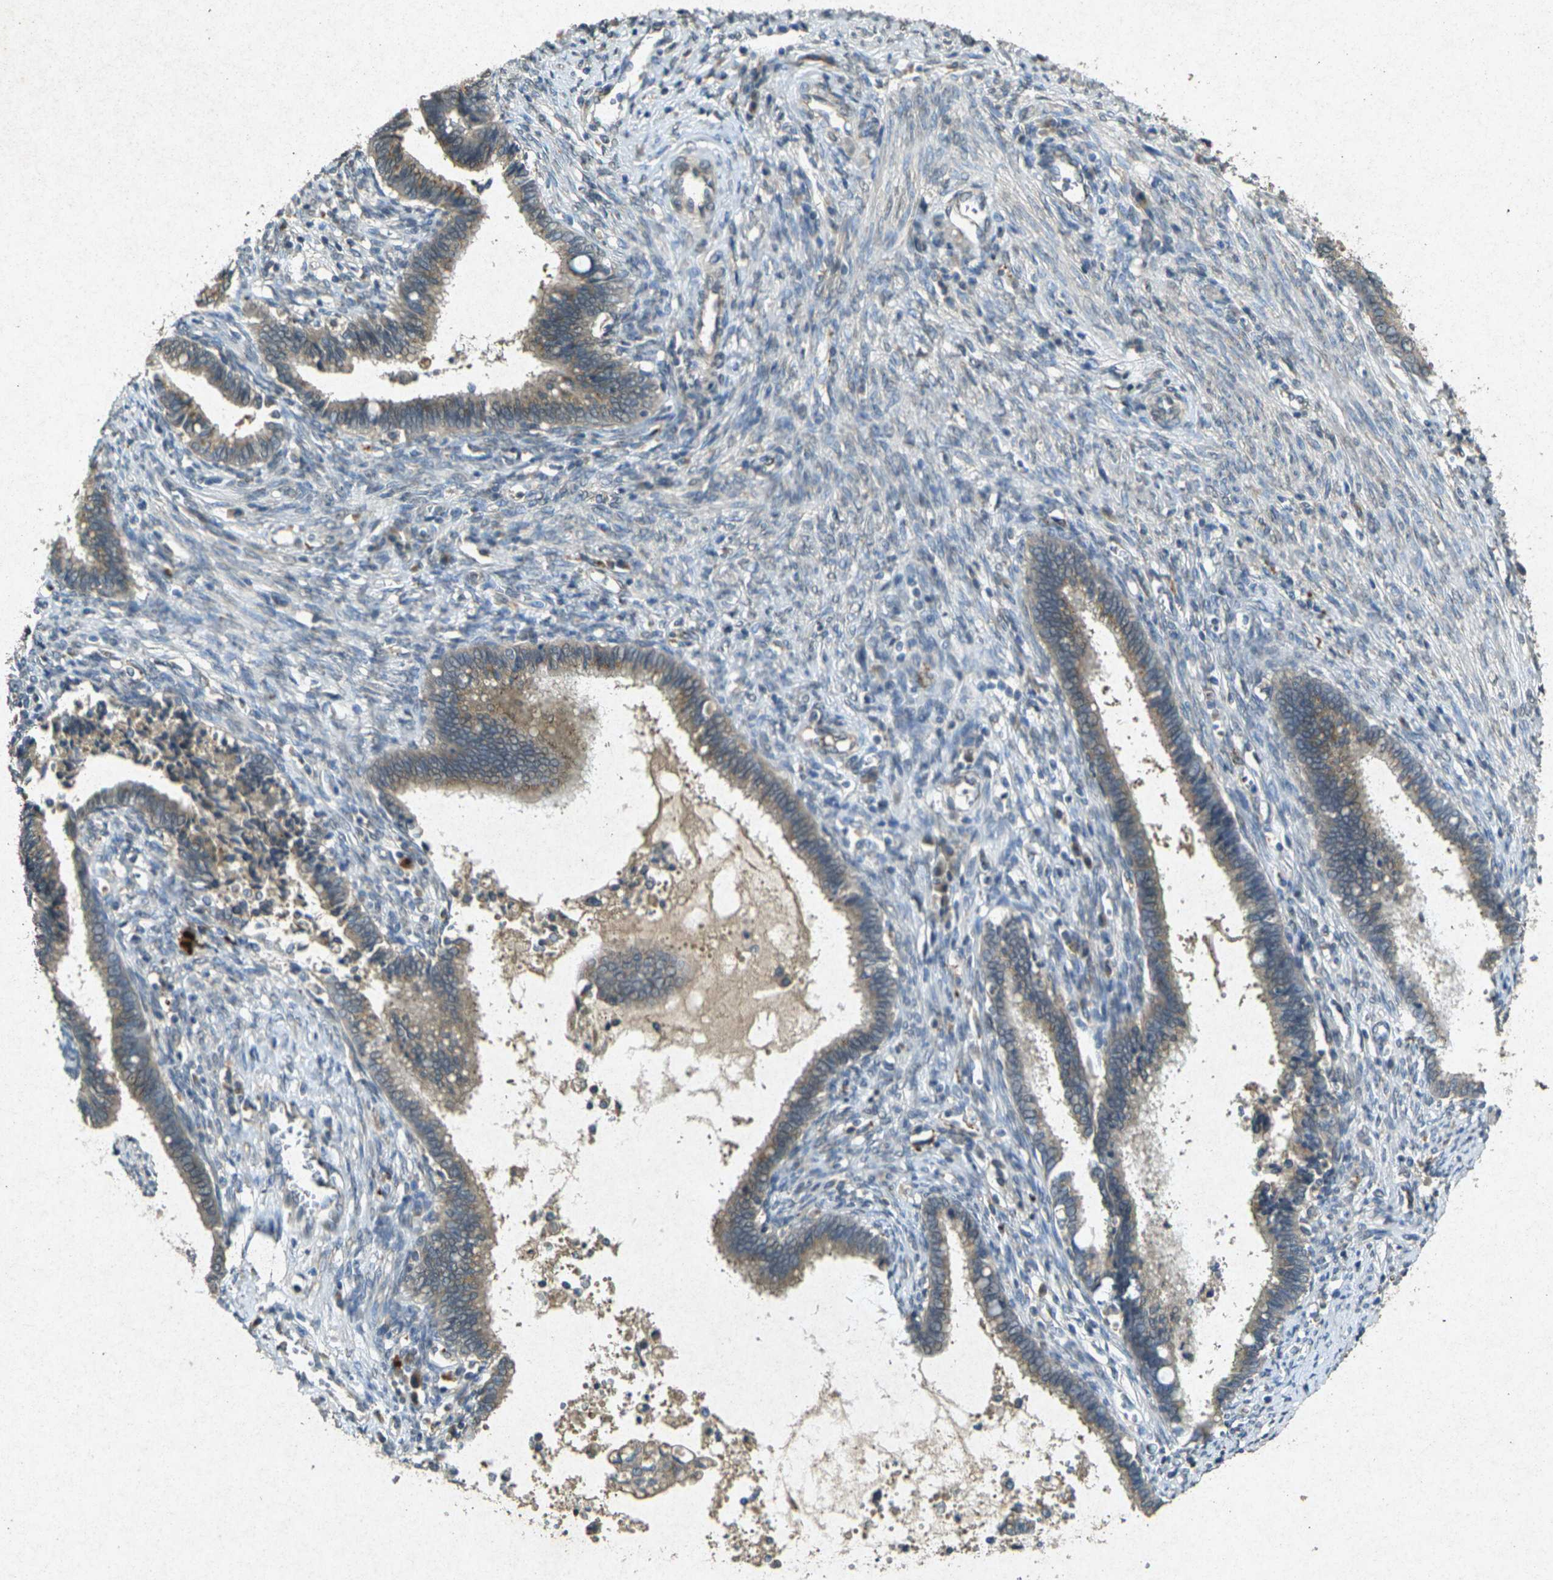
{"staining": {"intensity": "moderate", "quantity": ">75%", "location": "cytoplasmic/membranous"}, "tissue": "cervical cancer", "cell_type": "Tumor cells", "image_type": "cancer", "snomed": [{"axis": "morphology", "description": "Adenocarcinoma, NOS"}, {"axis": "topography", "description": "Cervix"}], "caption": "This micrograph reveals cervical adenocarcinoma stained with IHC to label a protein in brown. The cytoplasmic/membranous of tumor cells show moderate positivity for the protein. Nuclei are counter-stained blue.", "gene": "RGMA", "patient": {"sex": "female", "age": 44}}